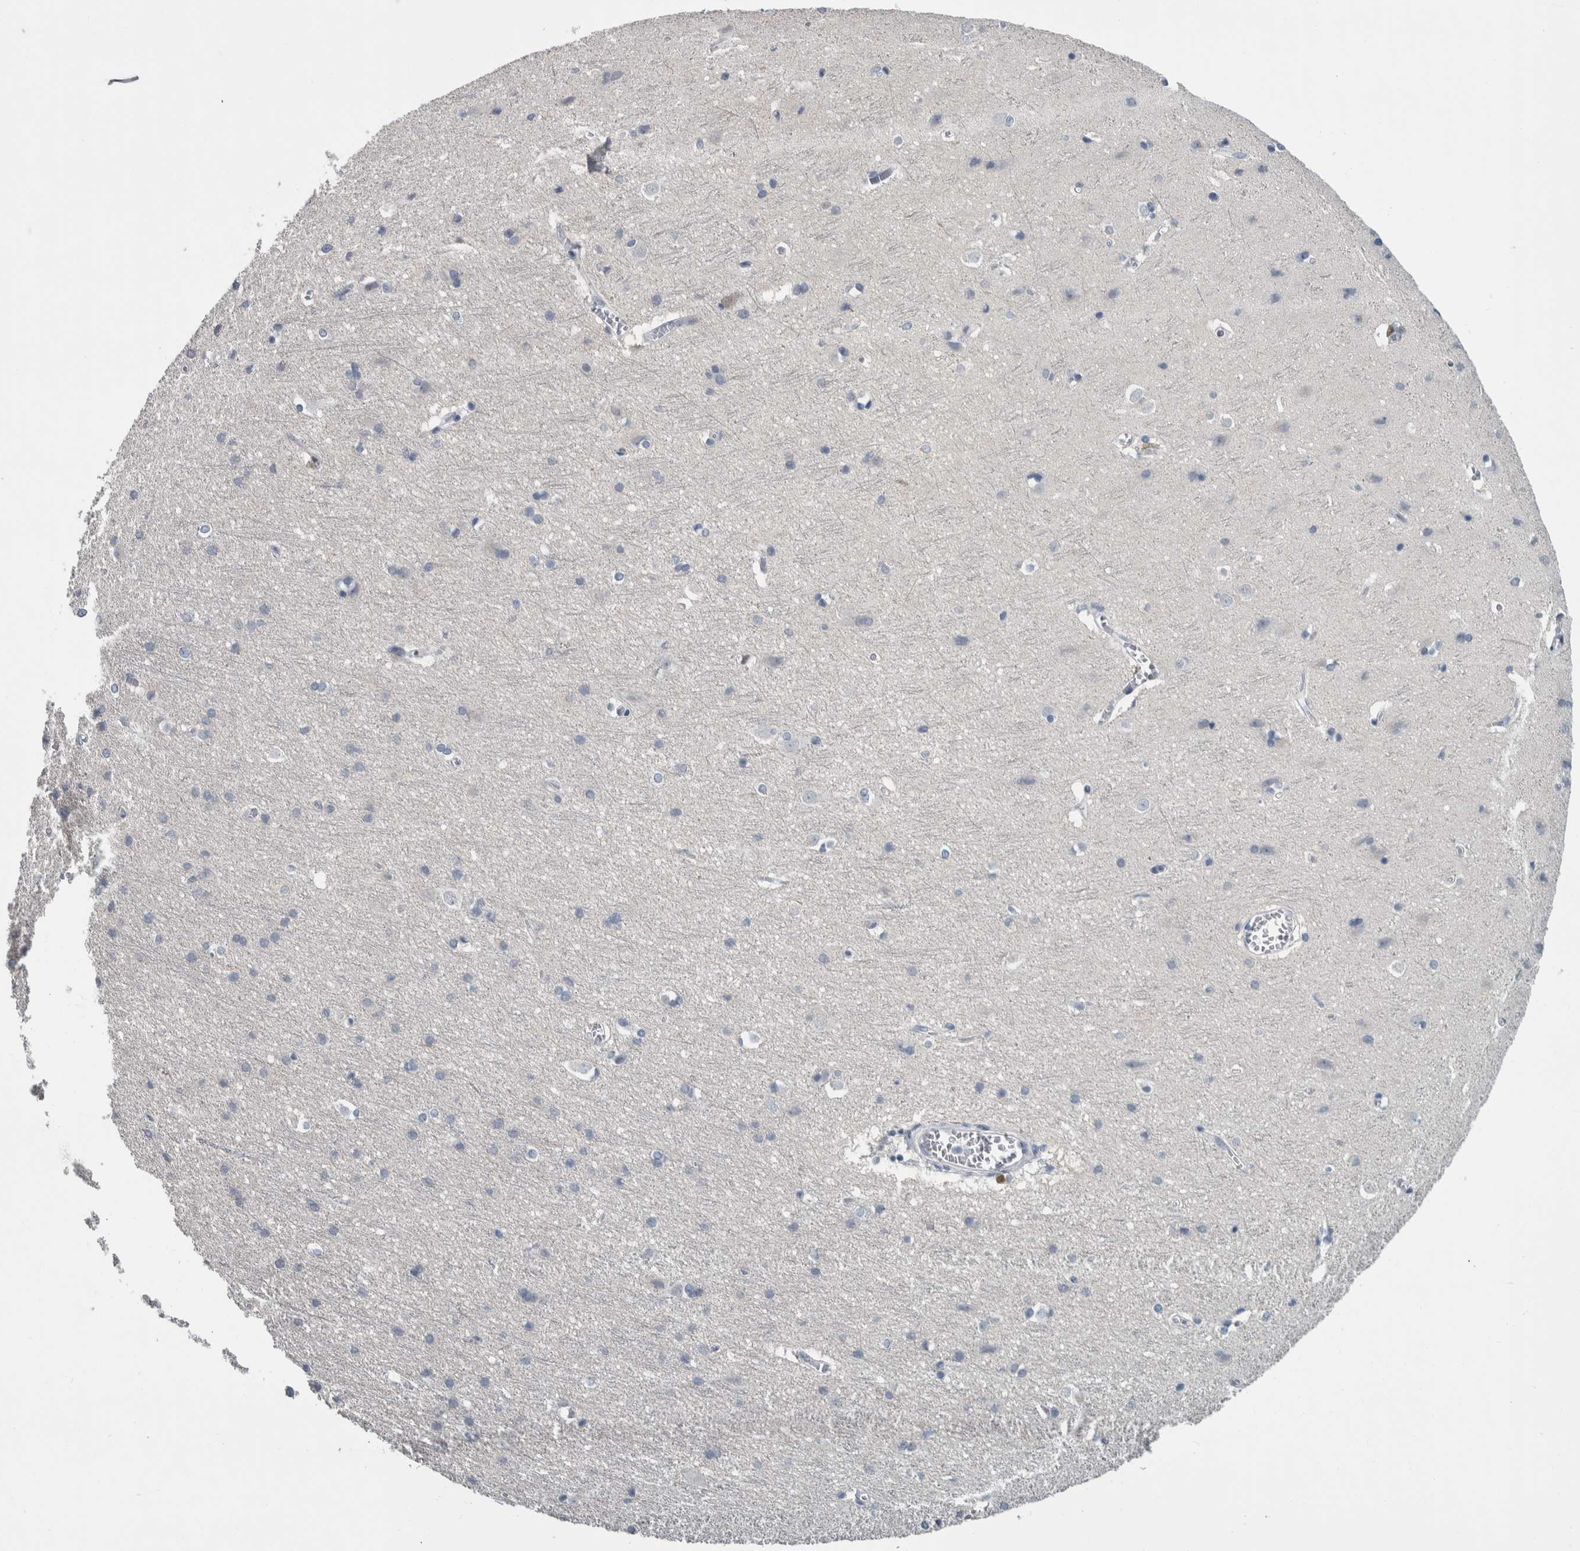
{"staining": {"intensity": "negative", "quantity": "none", "location": "none"}, "tissue": "cerebral cortex", "cell_type": "Endothelial cells", "image_type": "normal", "snomed": [{"axis": "morphology", "description": "Normal tissue, NOS"}, {"axis": "topography", "description": "Cerebral cortex"}], "caption": "Immunohistochemistry of benign cerebral cortex demonstrates no positivity in endothelial cells.", "gene": "CAVIN4", "patient": {"sex": "male", "age": 54}}